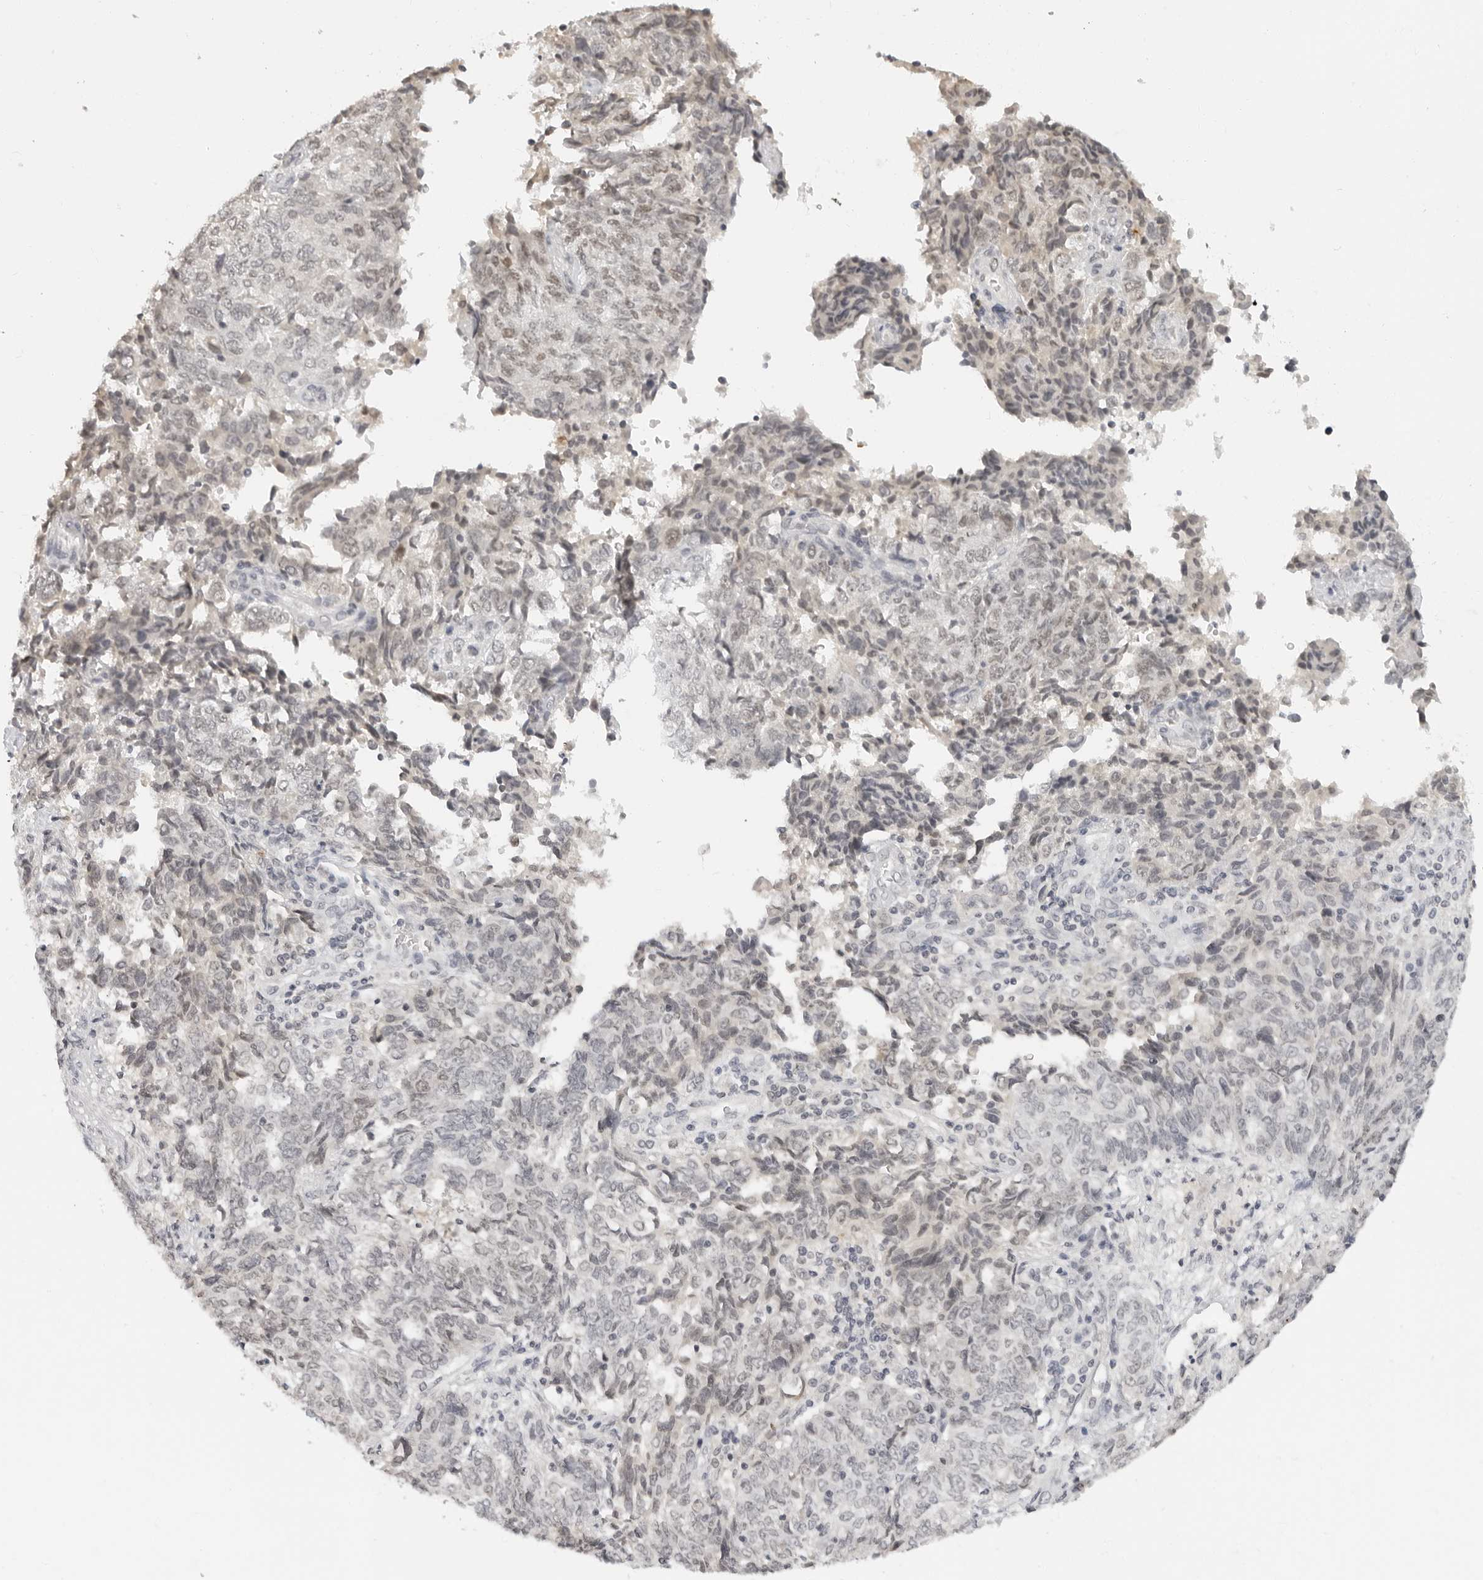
{"staining": {"intensity": "weak", "quantity": "<25%", "location": "nuclear"}, "tissue": "endometrial cancer", "cell_type": "Tumor cells", "image_type": "cancer", "snomed": [{"axis": "morphology", "description": "Adenocarcinoma, NOS"}, {"axis": "topography", "description": "Endometrium"}], "caption": "Tumor cells show no significant staining in endometrial adenocarcinoma. Brightfield microscopy of immunohistochemistry stained with DAB (brown) and hematoxylin (blue), captured at high magnification.", "gene": "MSH6", "patient": {"sex": "female", "age": 80}}